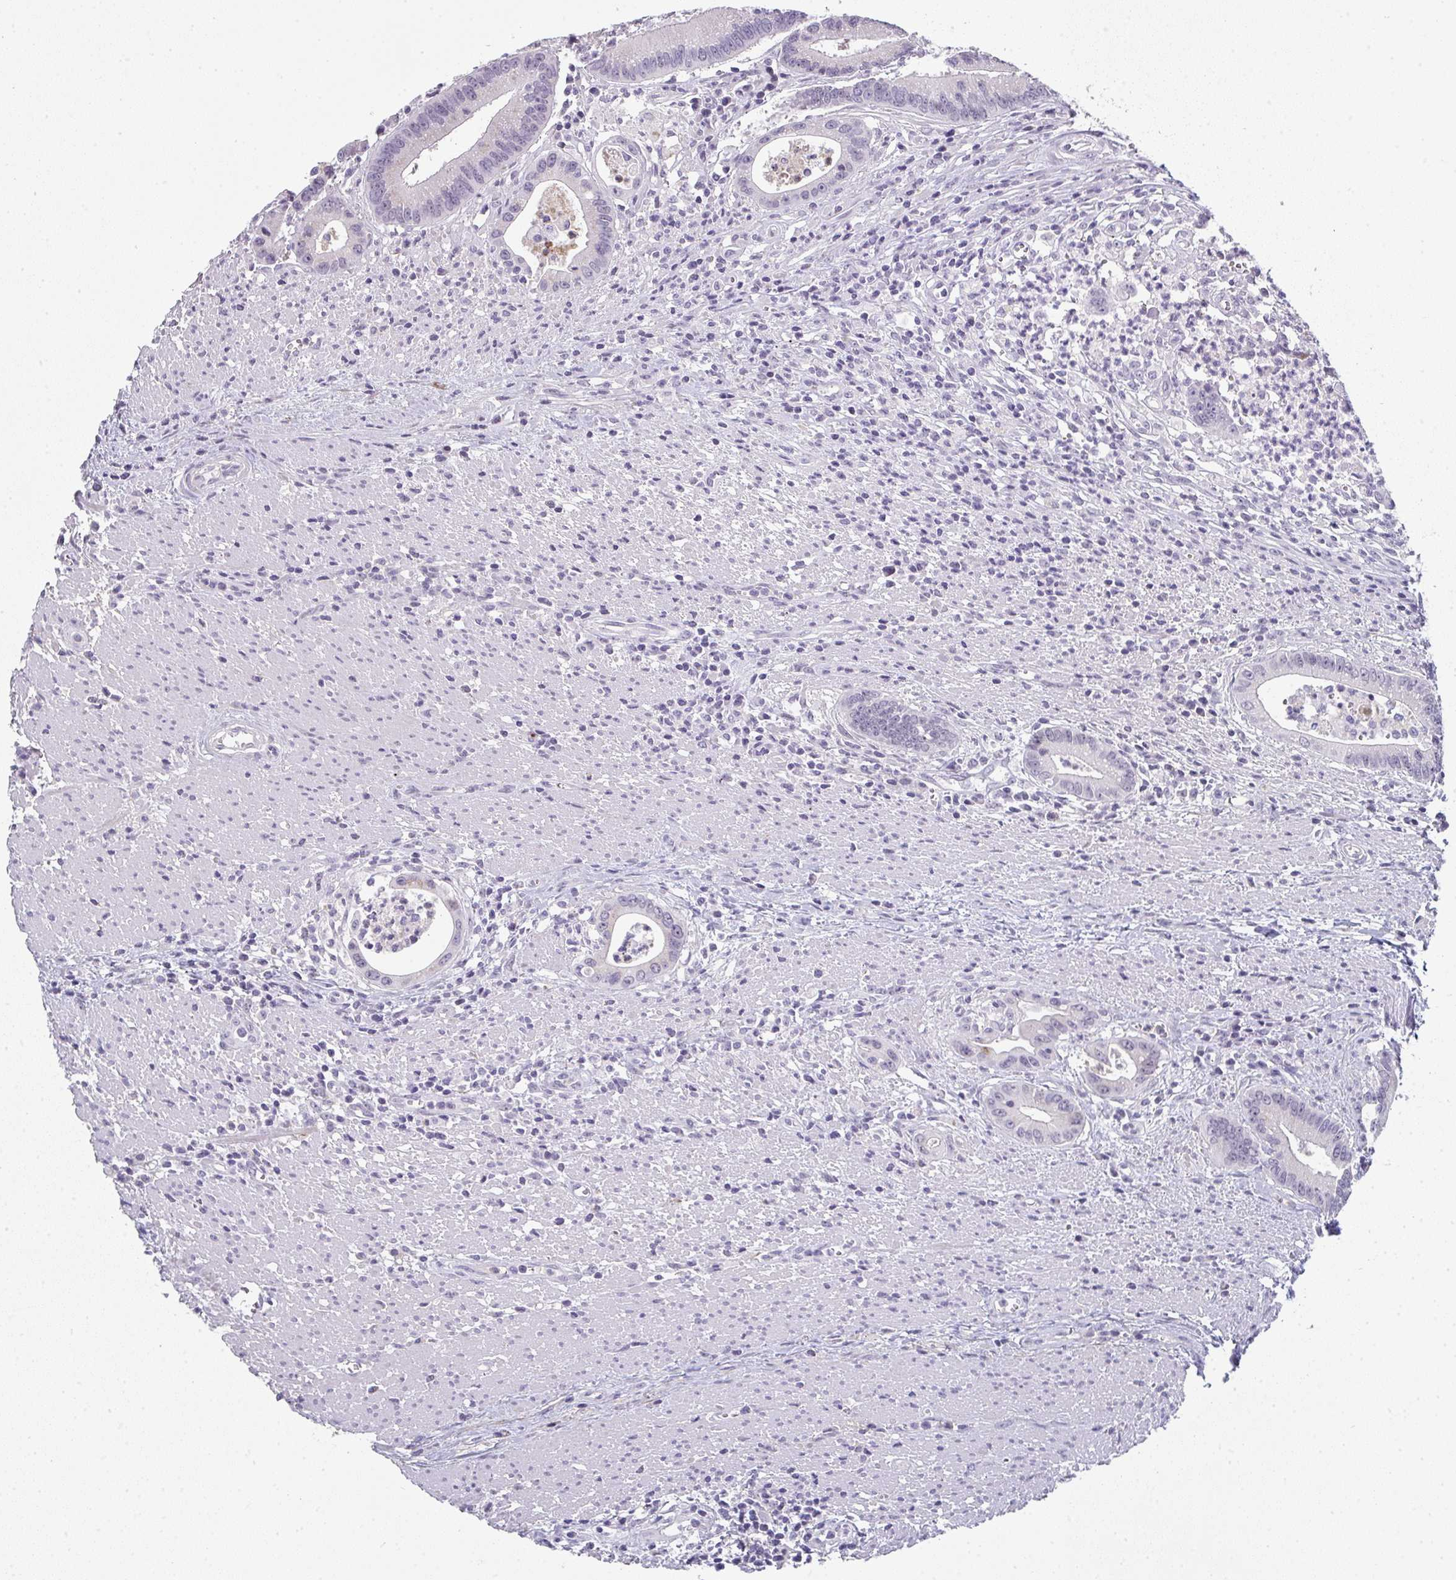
{"staining": {"intensity": "weak", "quantity": "<25%", "location": "cytoplasmic/membranous,nuclear"}, "tissue": "colorectal cancer", "cell_type": "Tumor cells", "image_type": "cancer", "snomed": [{"axis": "morphology", "description": "Adenocarcinoma, NOS"}, {"axis": "topography", "description": "Rectum"}], "caption": "Histopathology image shows no significant protein positivity in tumor cells of colorectal adenocarcinoma.", "gene": "A1CF", "patient": {"sex": "female", "age": 81}}